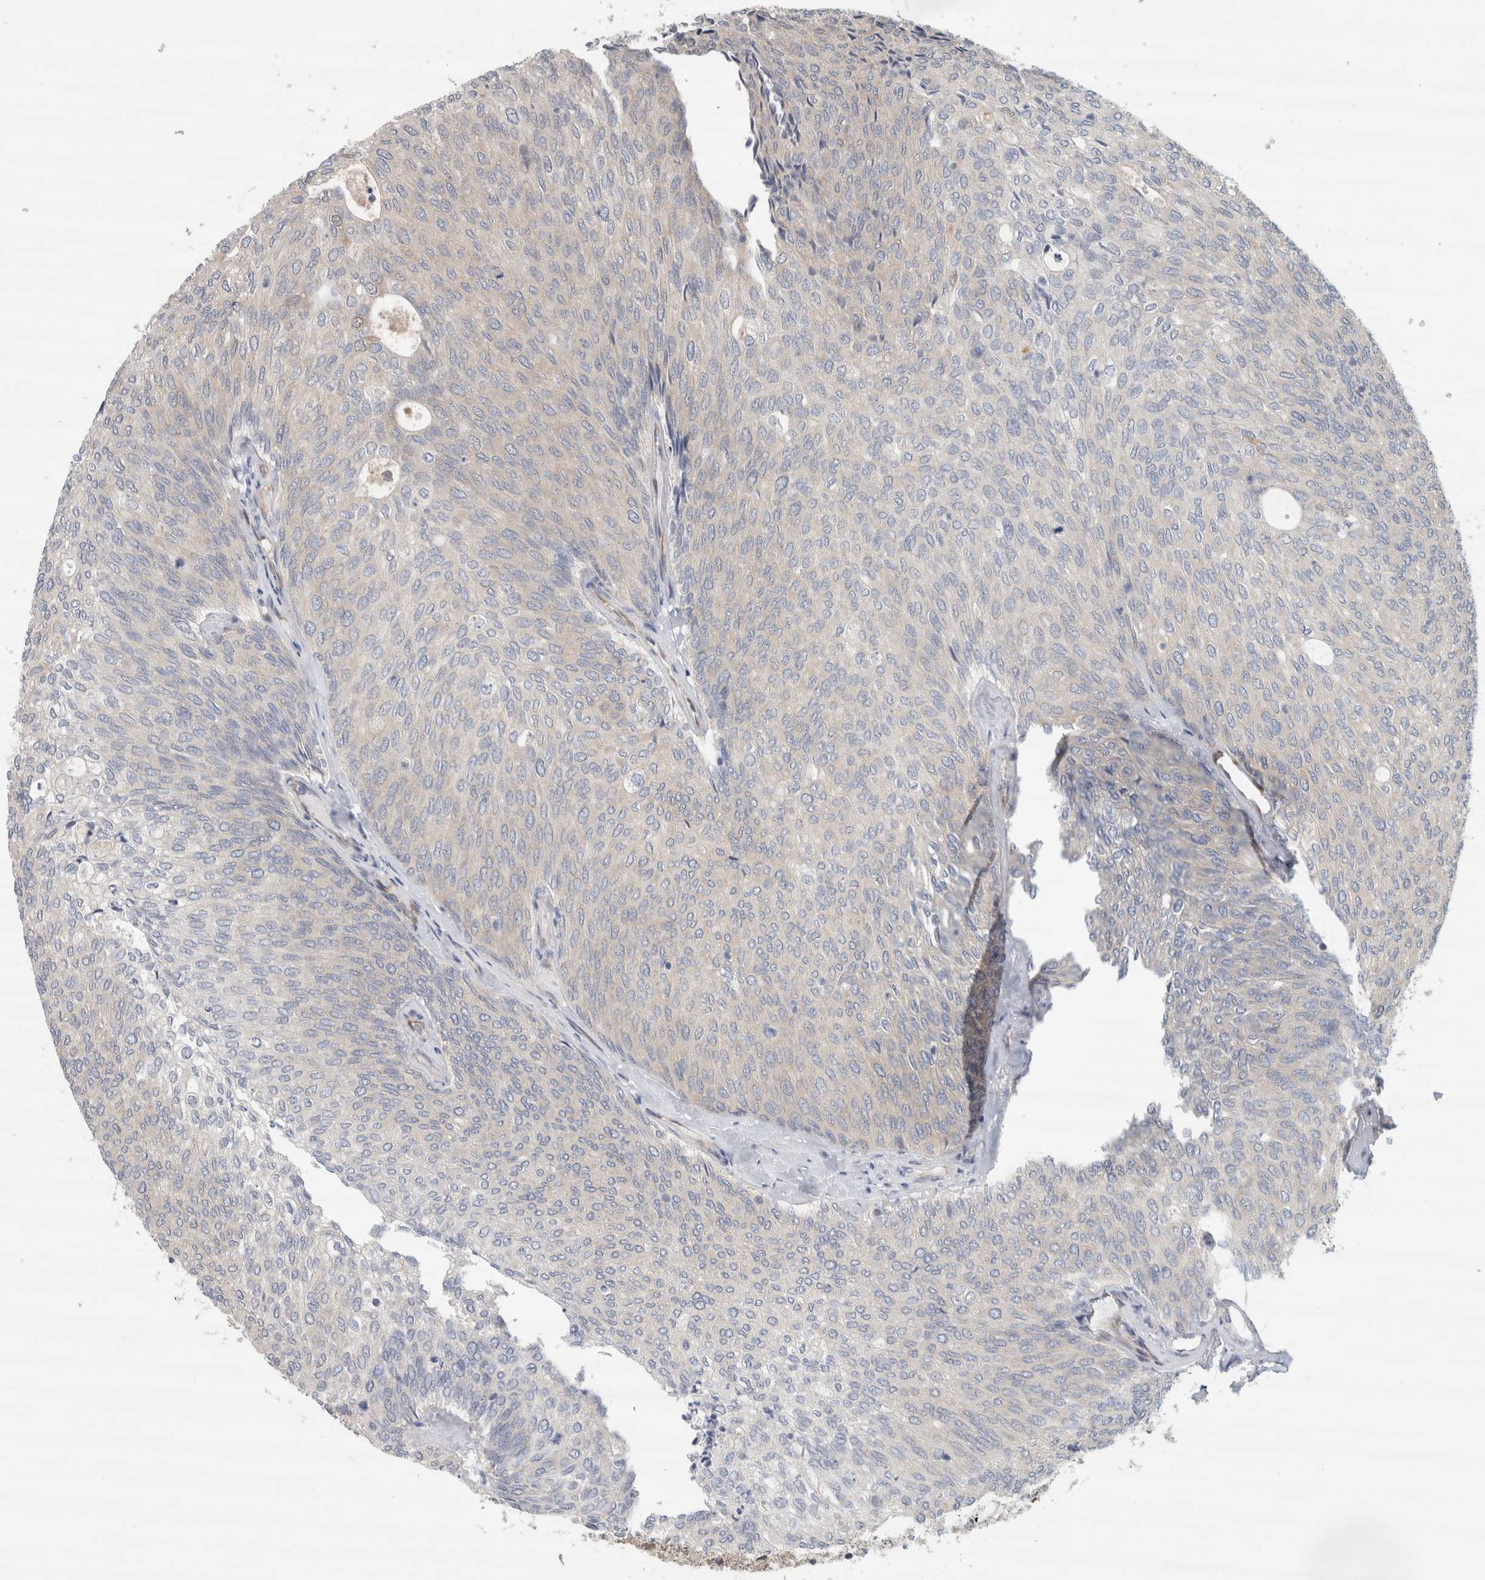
{"staining": {"intensity": "negative", "quantity": "none", "location": "none"}, "tissue": "urothelial cancer", "cell_type": "Tumor cells", "image_type": "cancer", "snomed": [{"axis": "morphology", "description": "Urothelial carcinoma, Low grade"}, {"axis": "topography", "description": "Urinary bladder"}], "caption": "A histopathology image of urothelial cancer stained for a protein shows no brown staining in tumor cells.", "gene": "EIF4G3", "patient": {"sex": "female", "age": 79}}